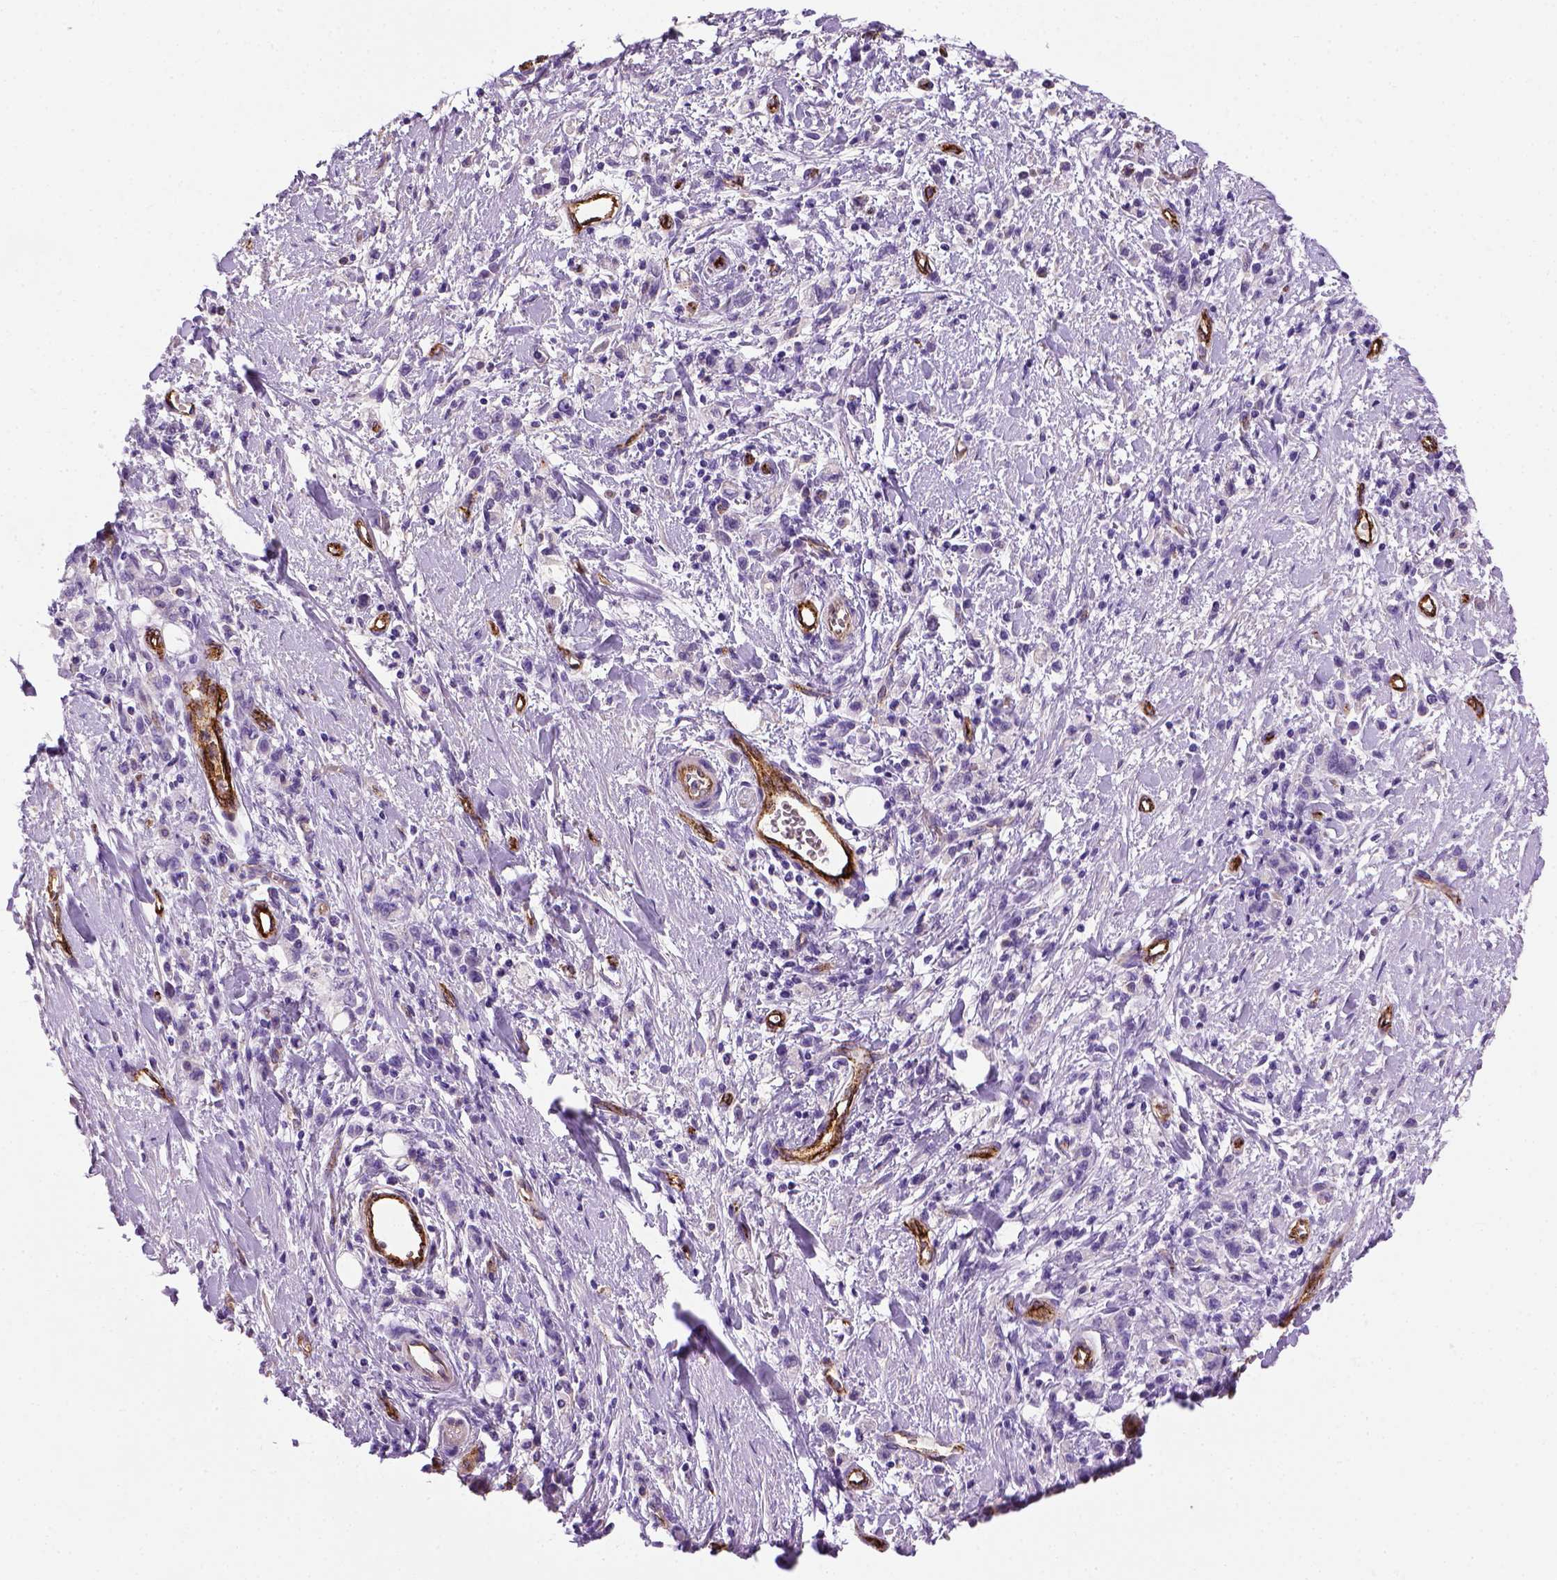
{"staining": {"intensity": "negative", "quantity": "none", "location": "none"}, "tissue": "stomach cancer", "cell_type": "Tumor cells", "image_type": "cancer", "snomed": [{"axis": "morphology", "description": "Adenocarcinoma, NOS"}, {"axis": "topography", "description": "Stomach"}], "caption": "An immunohistochemistry (IHC) histopathology image of stomach adenocarcinoma is shown. There is no staining in tumor cells of stomach adenocarcinoma.", "gene": "VWF", "patient": {"sex": "male", "age": 77}}